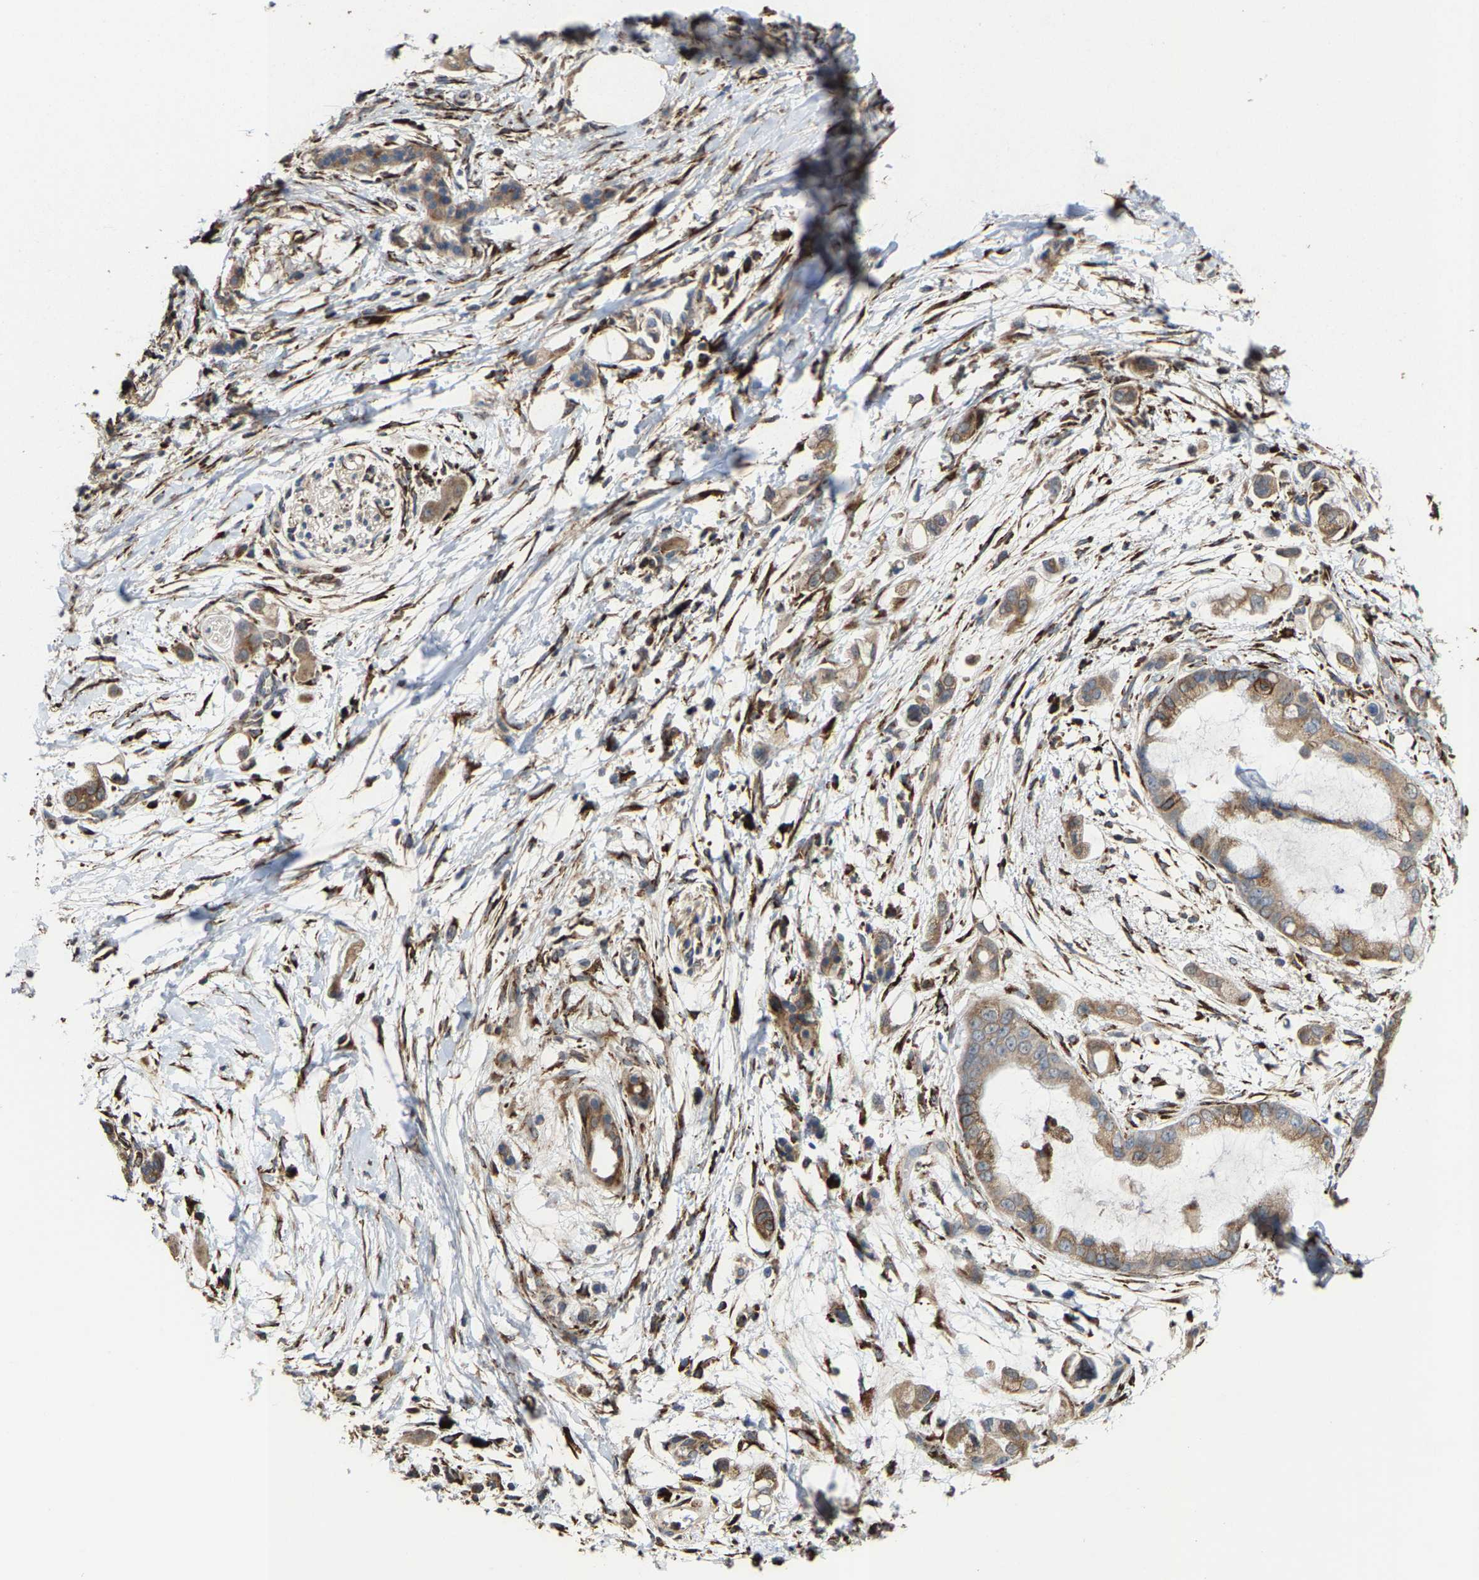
{"staining": {"intensity": "moderate", "quantity": ">75%", "location": "cytoplasmic/membranous"}, "tissue": "pancreatic cancer", "cell_type": "Tumor cells", "image_type": "cancer", "snomed": [{"axis": "morphology", "description": "Adenocarcinoma, NOS"}, {"axis": "topography", "description": "Pancreas"}], "caption": "A high-resolution image shows immunohistochemistry staining of adenocarcinoma (pancreatic), which demonstrates moderate cytoplasmic/membranous staining in approximately >75% of tumor cells.", "gene": "FGD3", "patient": {"sex": "male", "age": 59}}